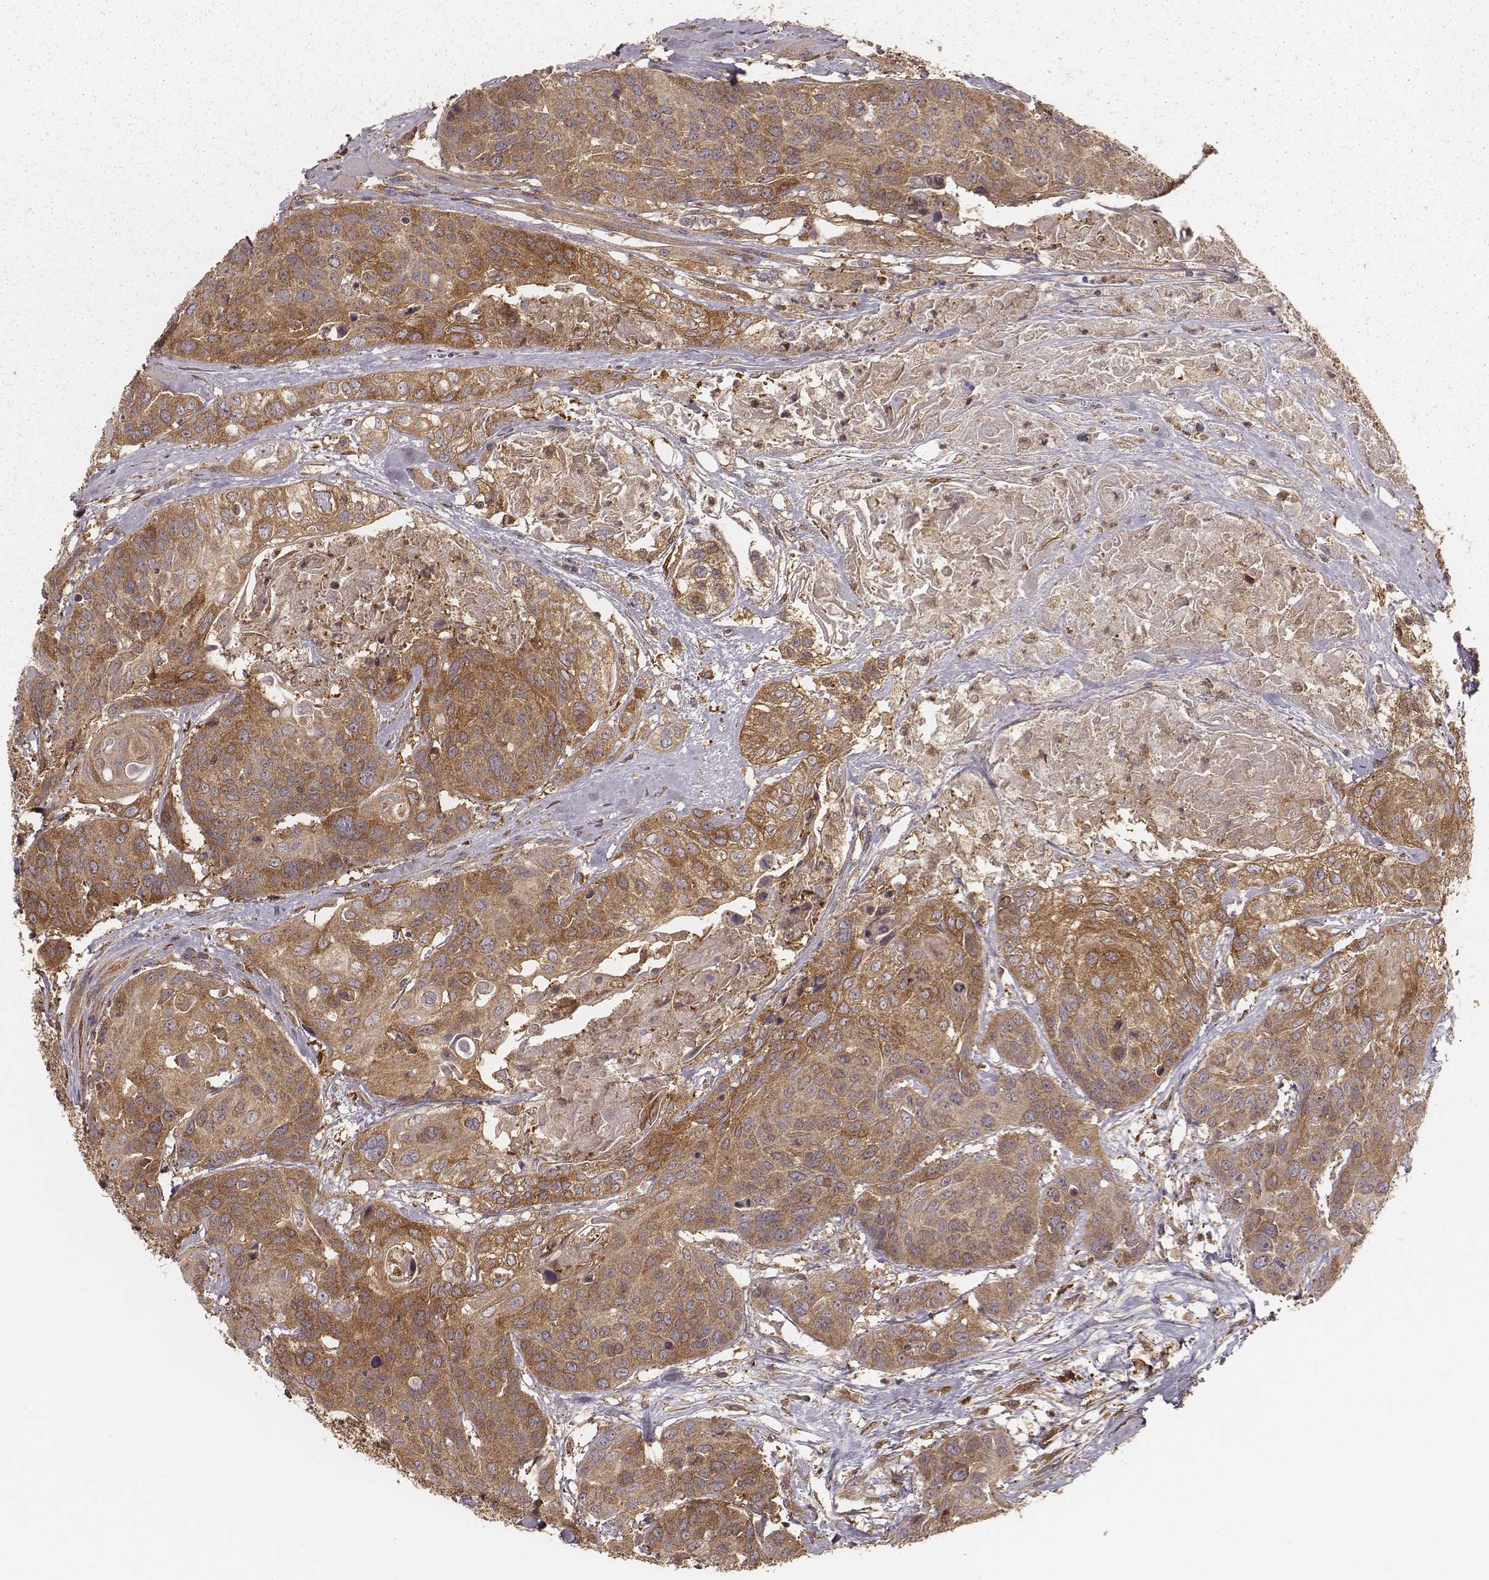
{"staining": {"intensity": "moderate", "quantity": ">75%", "location": "cytoplasmic/membranous"}, "tissue": "head and neck cancer", "cell_type": "Tumor cells", "image_type": "cancer", "snomed": [{"axis": "morphology", "description": "Squamous cell carcinoma, NOS"}, {"axis": "topography", "description": "Oral tissue"}, {"axis": "topography", "description": "Head-Neck"}], "caption": "Immunohistochemistry (IHC) (DAB (3,3'-diaminobenzidine)) staining of human squamous cell carcinoma (head and neck) exhibits moderate cytoplasmic/membranous protein positivity in approximately >75% of tumor cells.", "gene": "CARS1", "patient": {"sex": "male", "age": 56}}